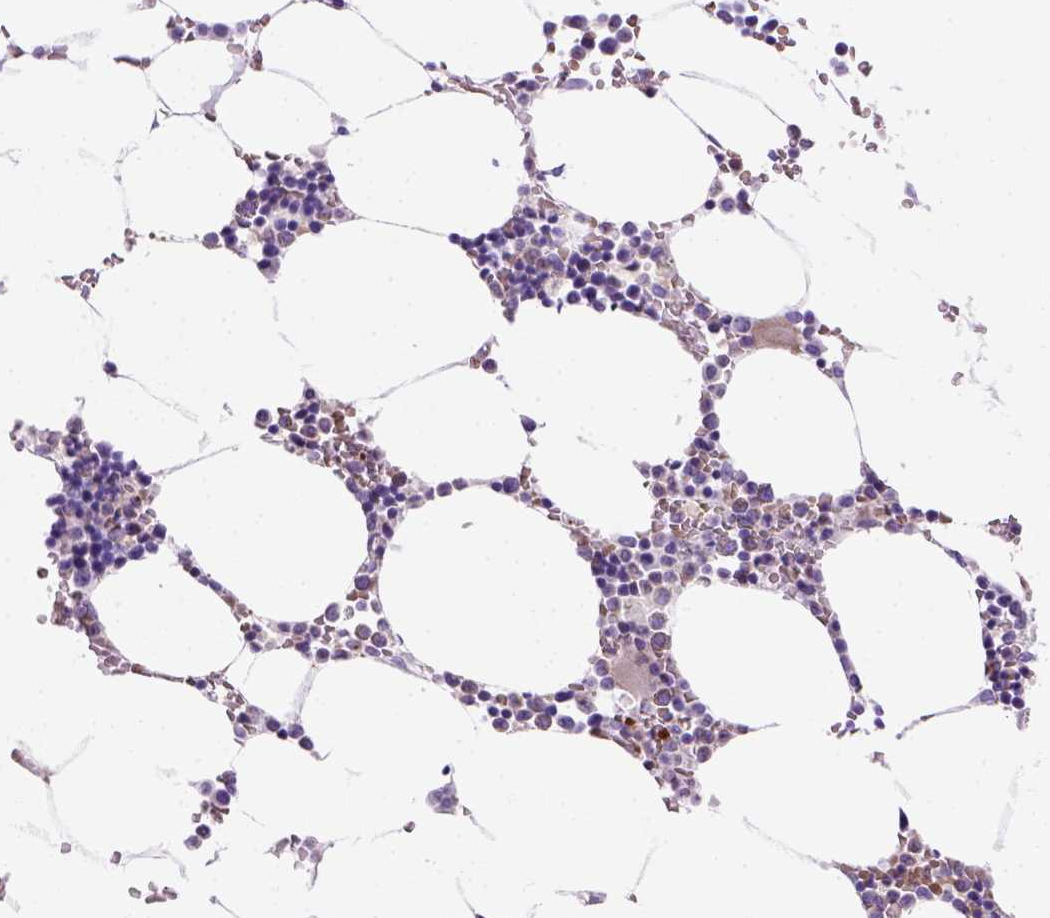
{"staining": {"intensity": "weak", "quantity": "<25%", "location": "cytoplasmic/membranous"}, "tissue": "bone marrow", "cell_type": "Hematopoietic cells", "image_type": "normal", "snomed": [{"axis": "morphology", "description": "Normal tissue, NOS"}, {"axis": "topography", "description": "Bone marrow"}], "caption": "Immunohistochemistry (IHC) photomicrograph of benign bone marrow: bone marrow stained with DAB exhibits no significant protein expression in hematopoietic cells. (DAB immunohistochemistry, high magnification).", "gene": "BAAT", "patient": {"sex": "female", "age": 52}}